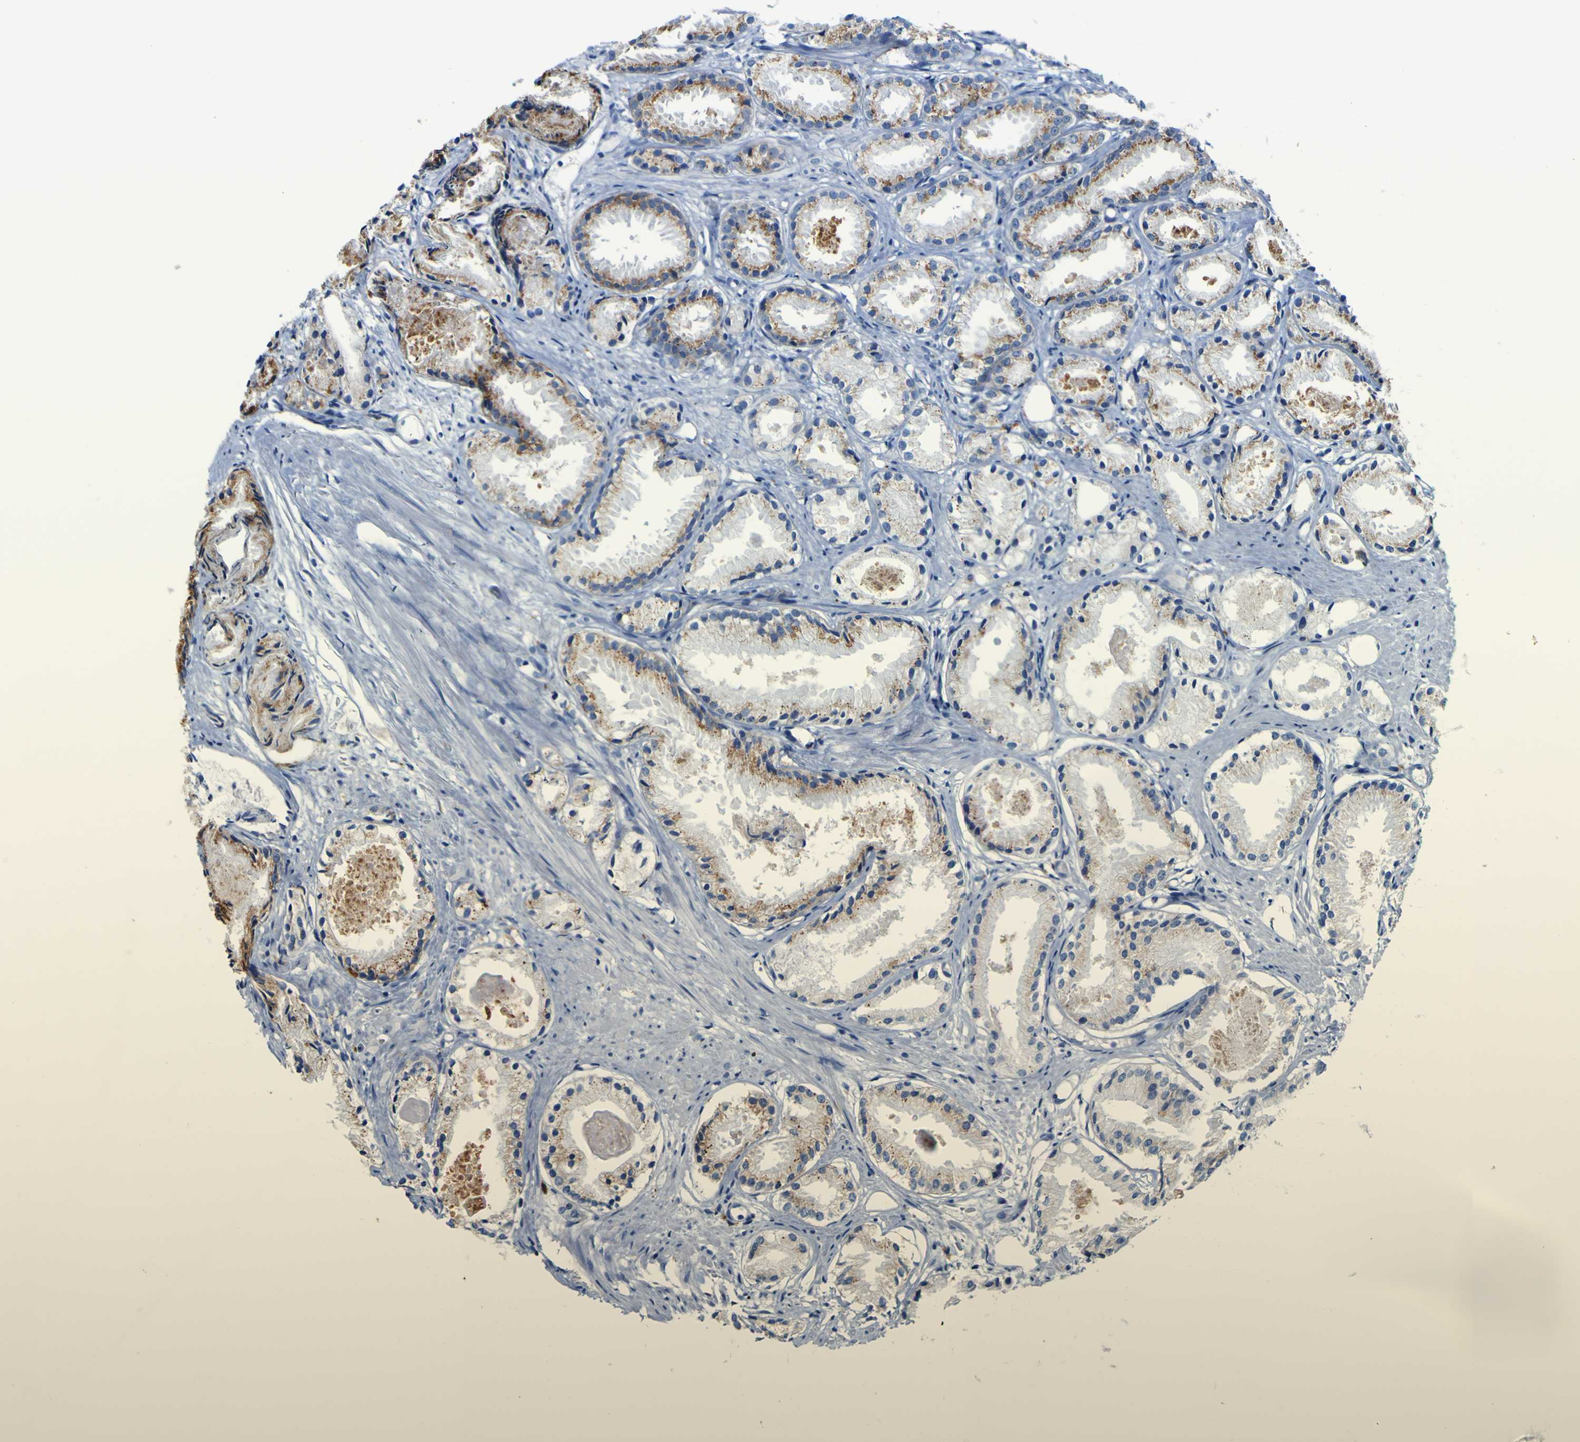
{"staining": {"intensity": "moderate", "quantity": "25%-75%", "location": "cytoplasmic/membranous"}, "tissue": "prostate cancer", "cell_type": "Tumor cells", "image_type": "cancer", "snomed": [{"axis": "morphology", "description": "Adenocarcinoma, Low grade"}, {"axis": "topography", "description": "Prostate"}], "caption": "Human prostate cancer (low-grade adenocarcinoma) stained with a brown dye demonstrates moderate cytoplasmic/membranous positive expression in about 25%-75% of tumor cells.", "gene": "PTPRF", "patient": {"sex": "male", "age": 72}}